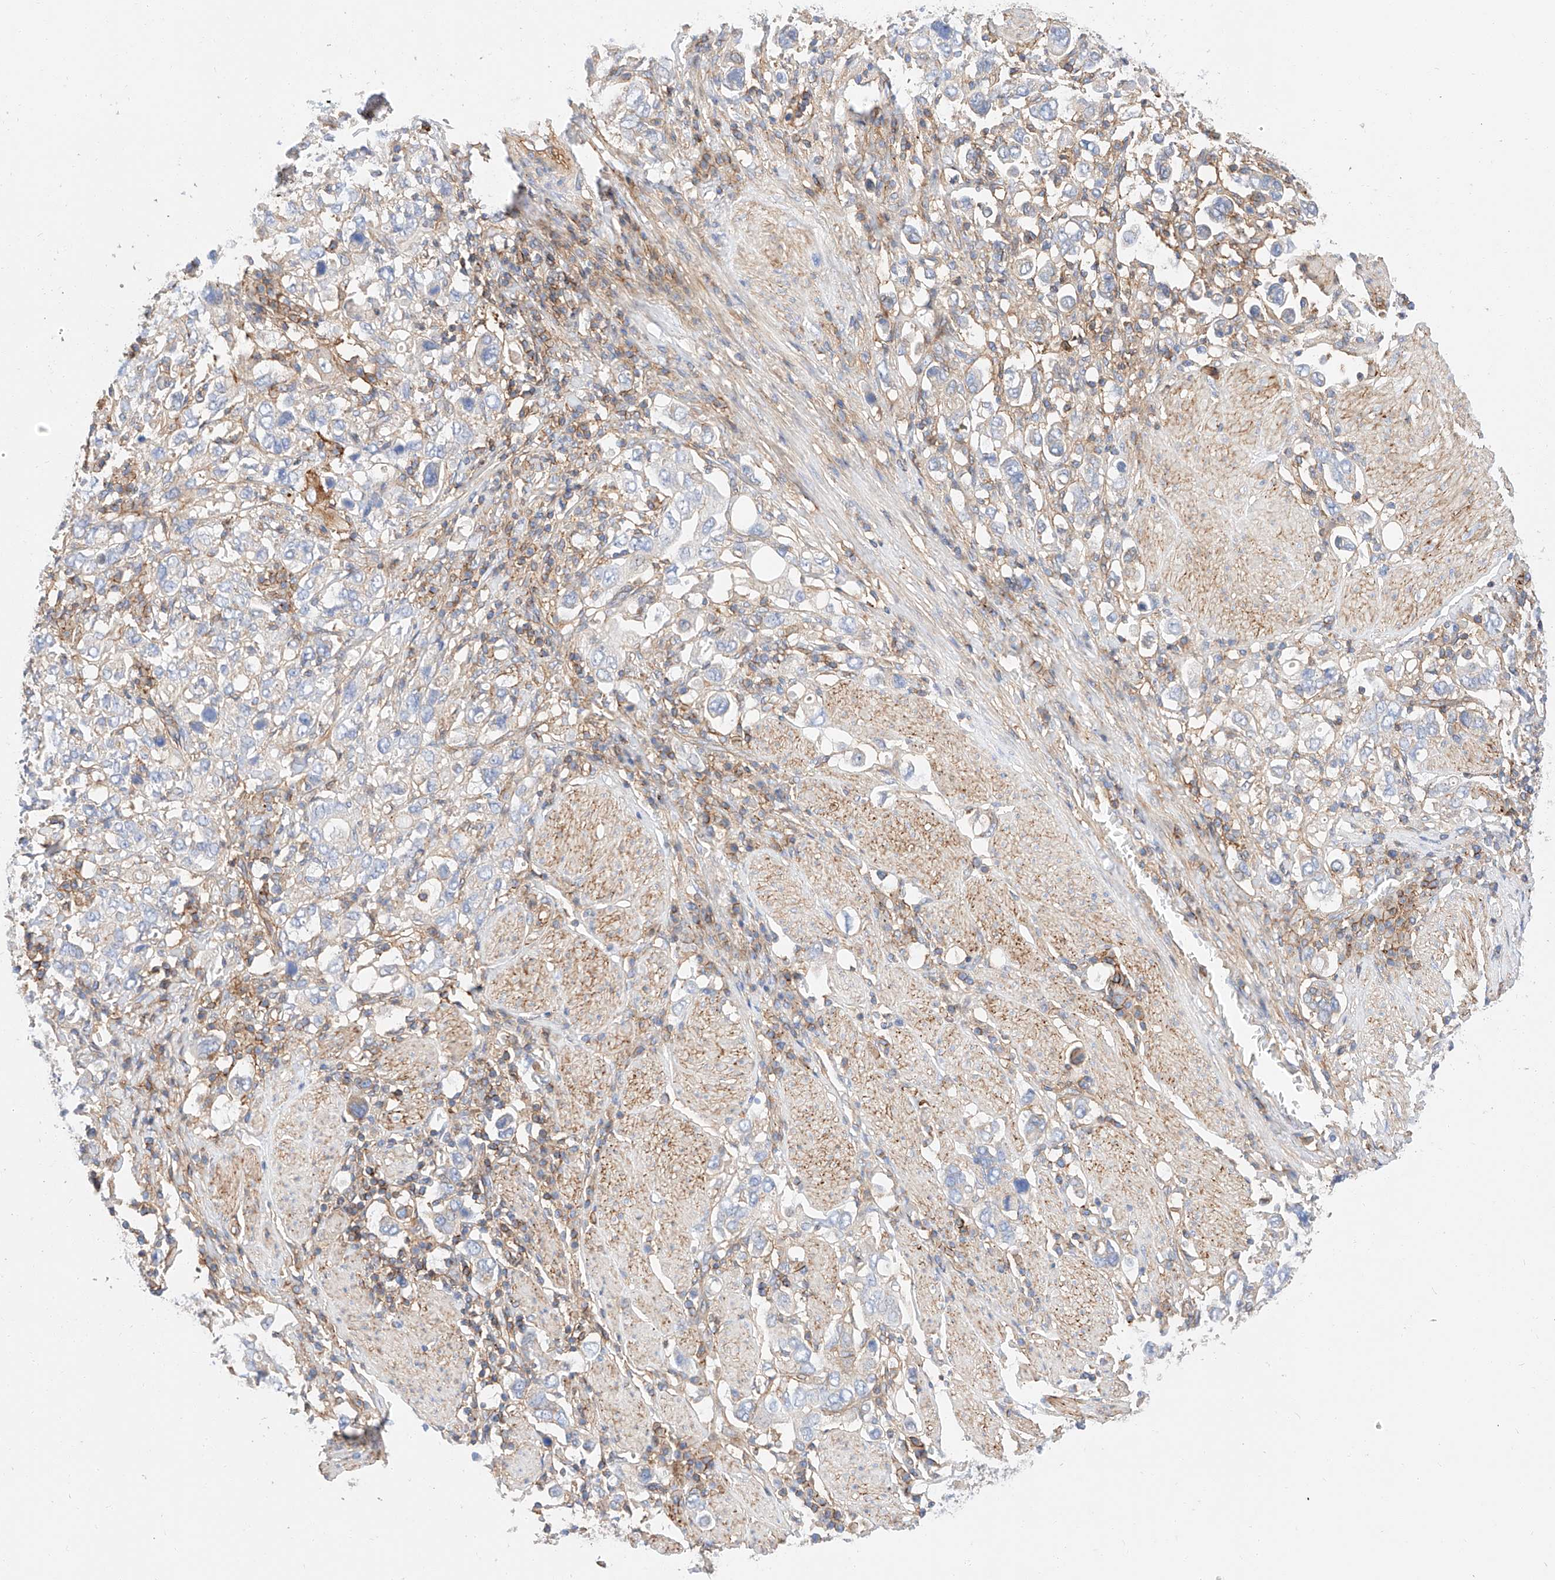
{"staining": {"intensity": "negative", "quantity": "none", "location": "none"}, "tissue": "stomach cancer", "cell_type": "Tumor cells", "image_type": "cancer", "snomed": [{"axis": "morphology", "description": "Adenocarcinoma, NOS"}, {"axis": "topography", "description": "Stomach, upper"}], "caption": "Immunohistochemical staining of human stomach adenocarcinoma exhibits no significant staining in tumor cells.", "gene": "HAUS4", "patient": {"sex": "male", "age": 62}}